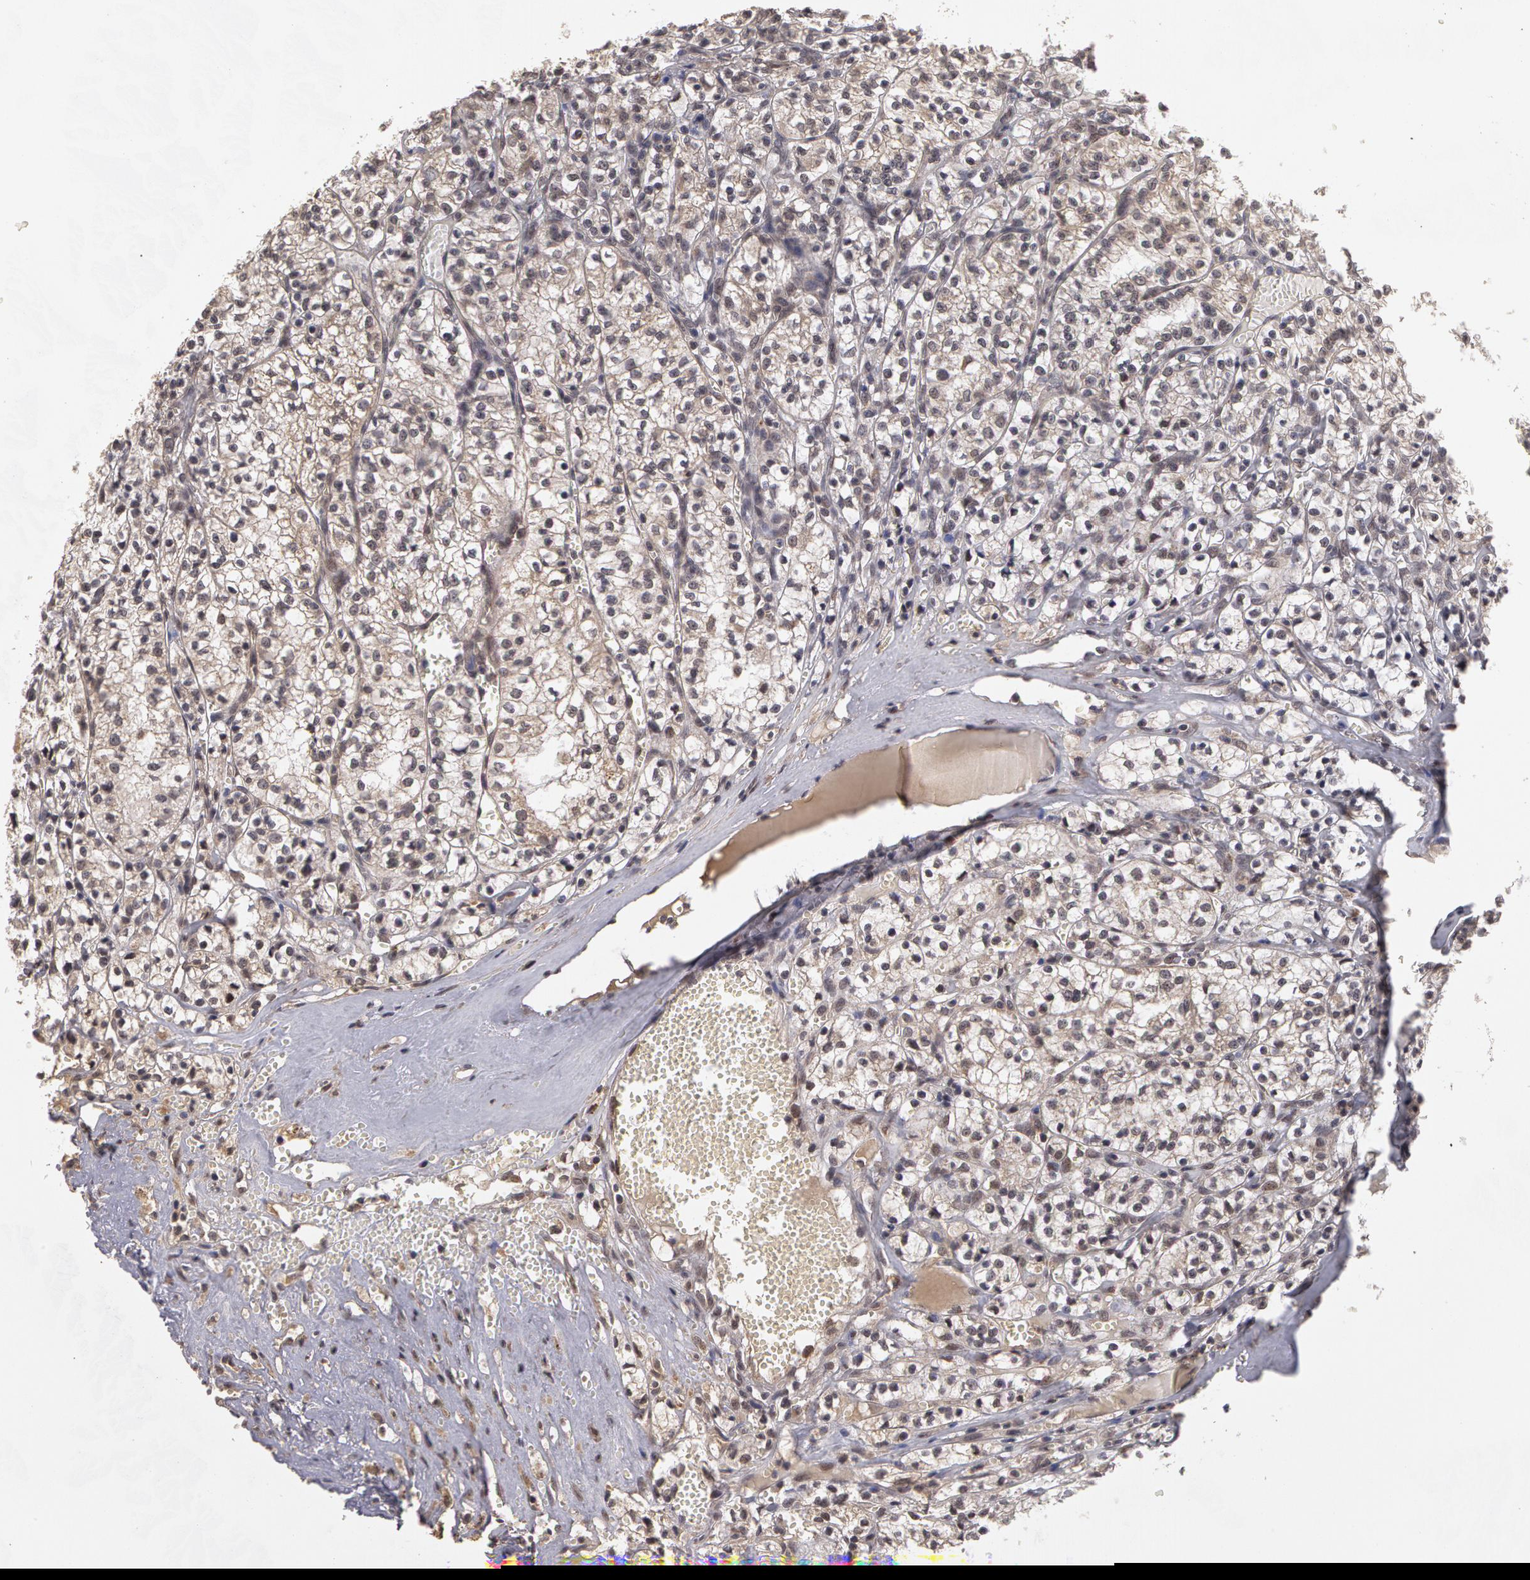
{"staining": {"intensity": "moderate", "quantity": "25%-75%", "location": "cytoplasmic/membranous"}, "tissue": "renal cancer", "cell_type": "Tumor cells", "image_type": "cancer", "snomed": [{"axis": "morphology", "description": "Adenocarcinoma, NOS"}, {"axis": "topography", "description": "Kidney"}], "caption": "This is an image of IHC staining of renal adenocarcinoma, which shows moderate expression in the cytoplasmic/membranous of tumor cells.", "gene": "GLIS1", "patient": {"sex": "male", "age": 61}}